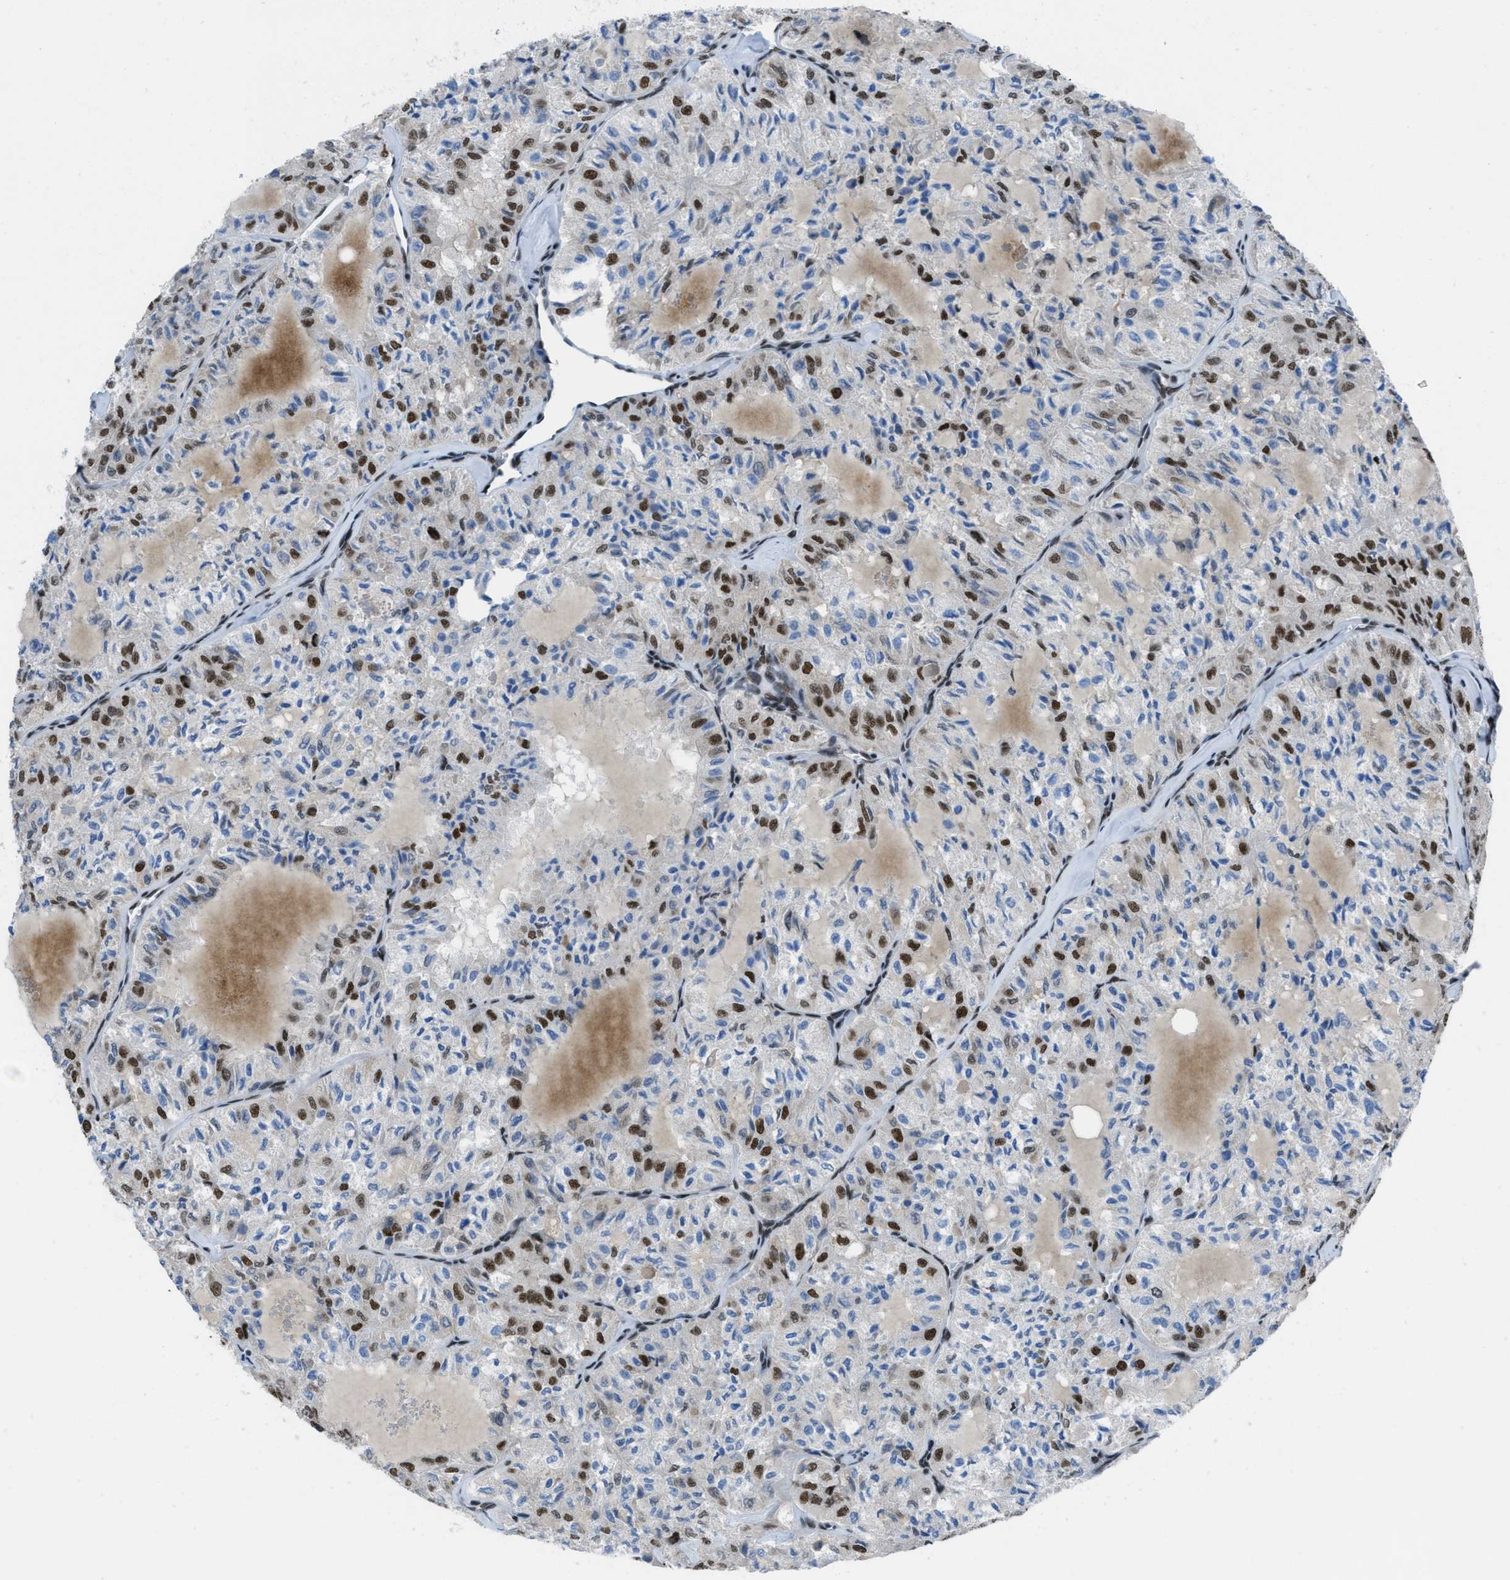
{"staining": {"intensity": "strong", "quantity": "<25%", "location": "nuclear"}, "tissue": "thyroid cancer", "cell_type": "Tumor cells", "image_type": "cancer", "snomed": [{"axis": "morphology", "description": "Follicular adenoma carcinoma, NOS"}, {"axis": "topography", "description": "Thyroid gland"}], "caption": "High-magnification brightfield microscopy of thyroid cancer stained with DAB (brown) and counterstained with hematoxylin (blue). tumor cells exhibit strong nuclear positivity is appreciated in approximately<25% of cells.", "gene": "GATAD2B", "patient": {"sex": "male", "age": 75}}